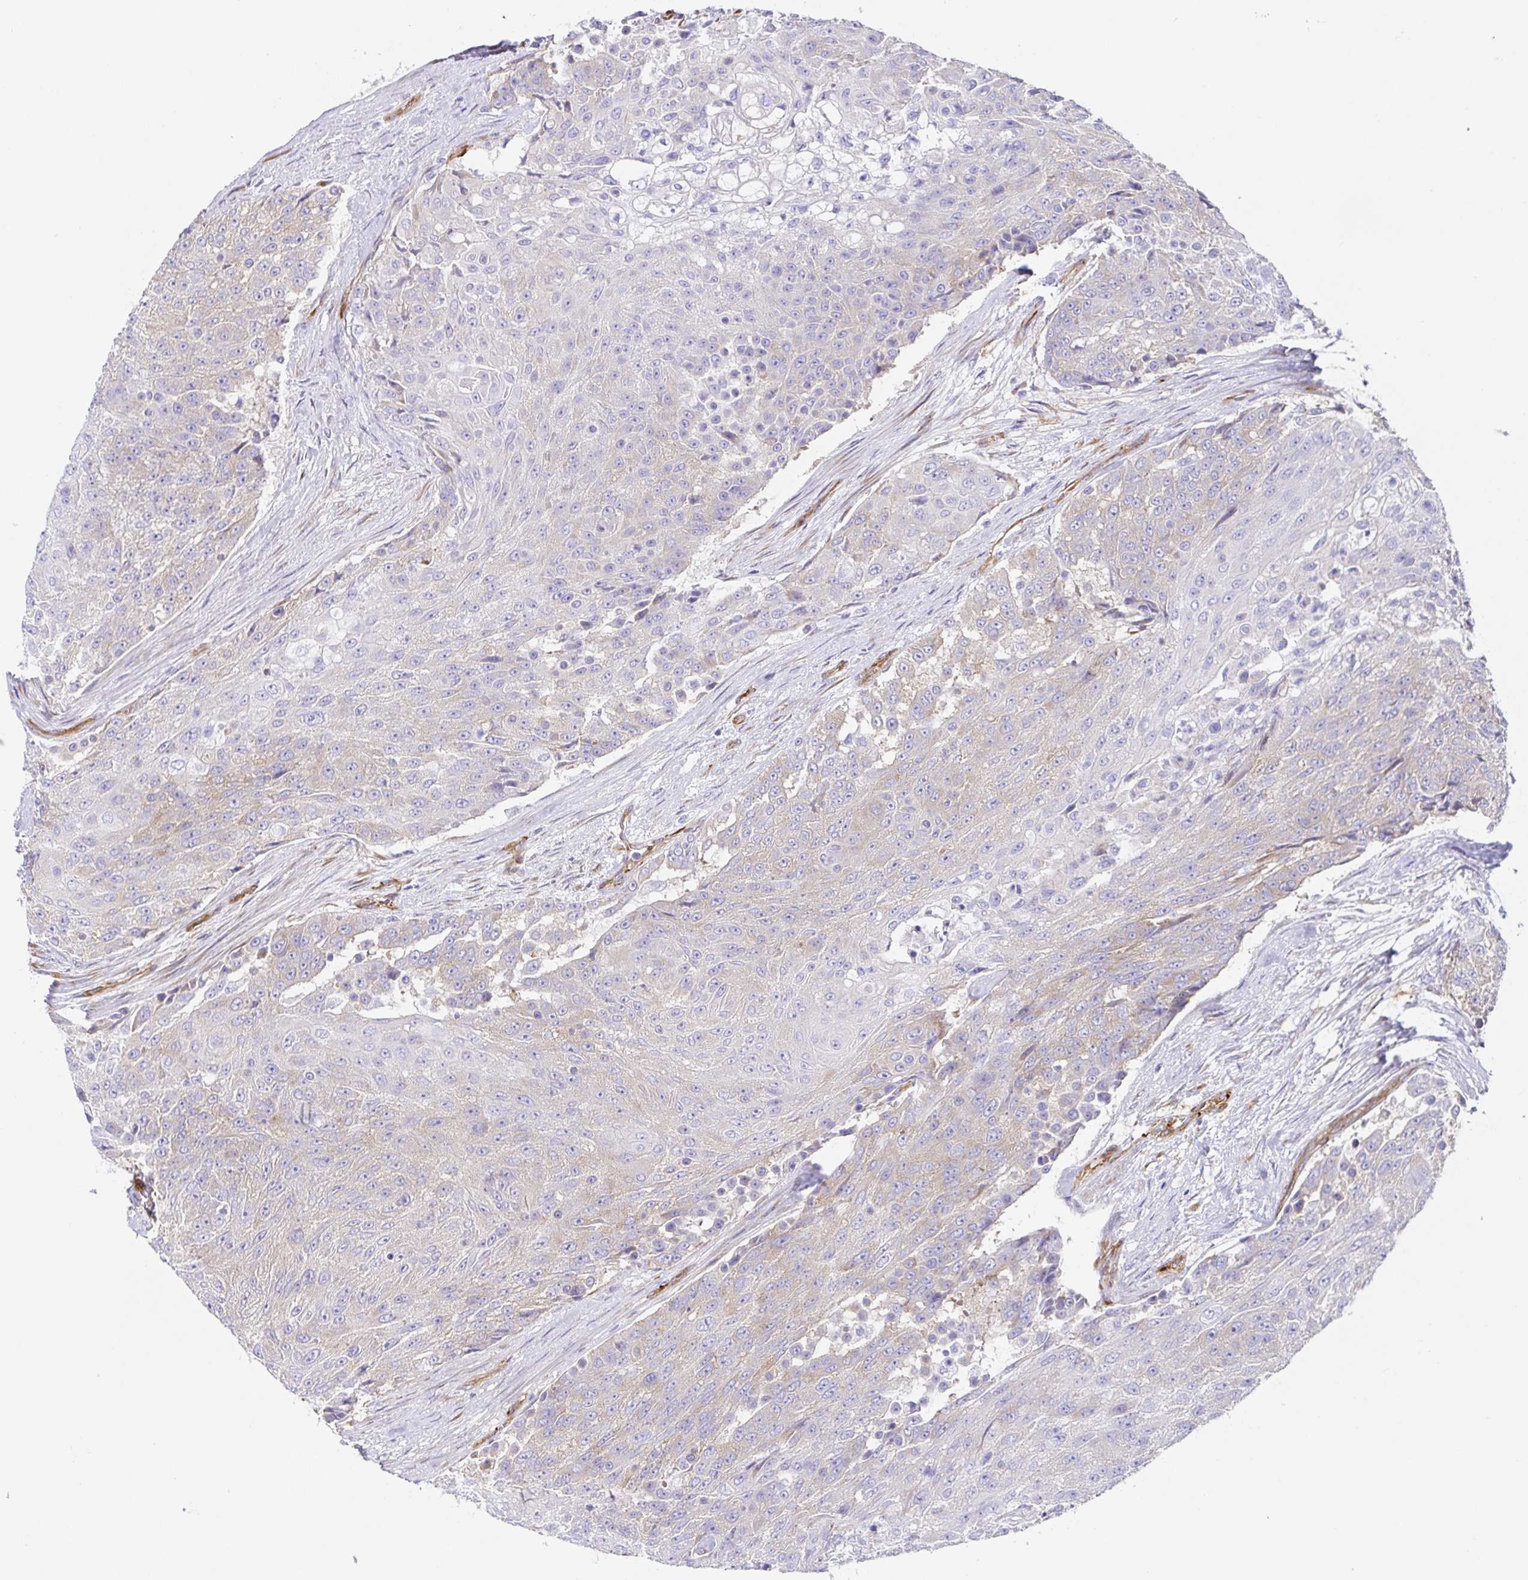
{"staining": {"intensity": "weak", "quantity": "<25%", "location": "cytoplasmic/membranous"}, "tissue": "urothelial cancer", "cell_type": "Tumor cells", "image_type": "cancer", "snomed": [{"axis": "morphology", "description": "Urothelial carcinoma, High grade"}, {"axis": "topography", "description": "Urinary bladder"}], "caption": "Immunohistochemistry (IHC) photomicrograph of urothelial cancer stained for a protein (brown), which displays no expression in tumor cells. Nuclei are stained in blue.", "gene": "DOCK1", "patient": {"sex": "female", "age": 63}}